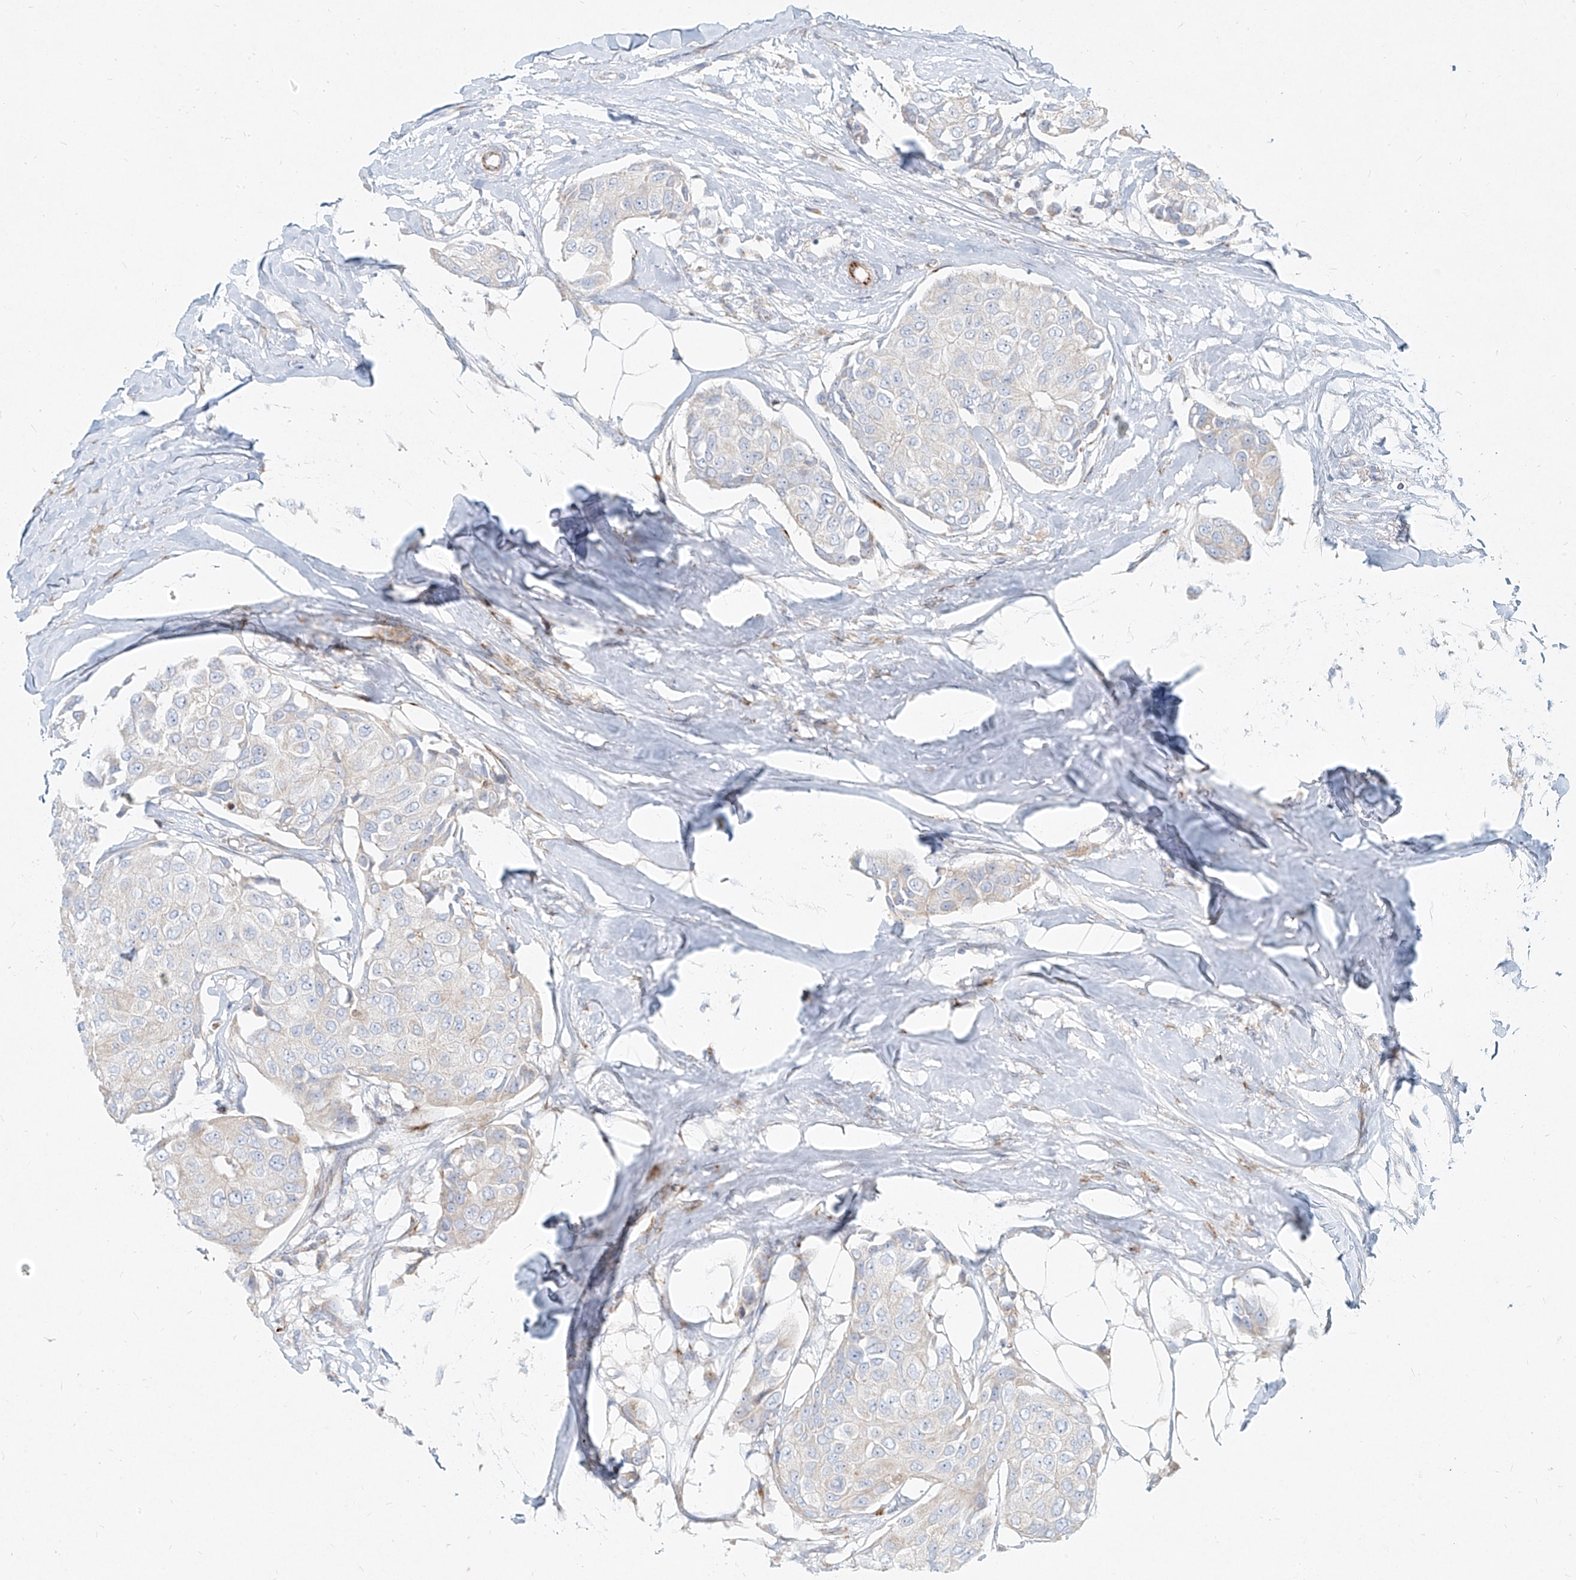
{"staining": {"intensity": "negative", "quantity": "none", "location": "none"}, "tissue": "breast cancer", "cell_type": "Tumor cells", "image_type": "cancer", "snomed": [{"axis": "morphology", "description": "Duct carcinoma"}, {"axis": "topography", "description": "Breast"}], "caption": "DAB immunohistochemical staining of breast intraductal carcinoma reveals no significant staining in tumor cells.", "gene": "MTX2", "patient": {"sex": "female", "age": 80}}